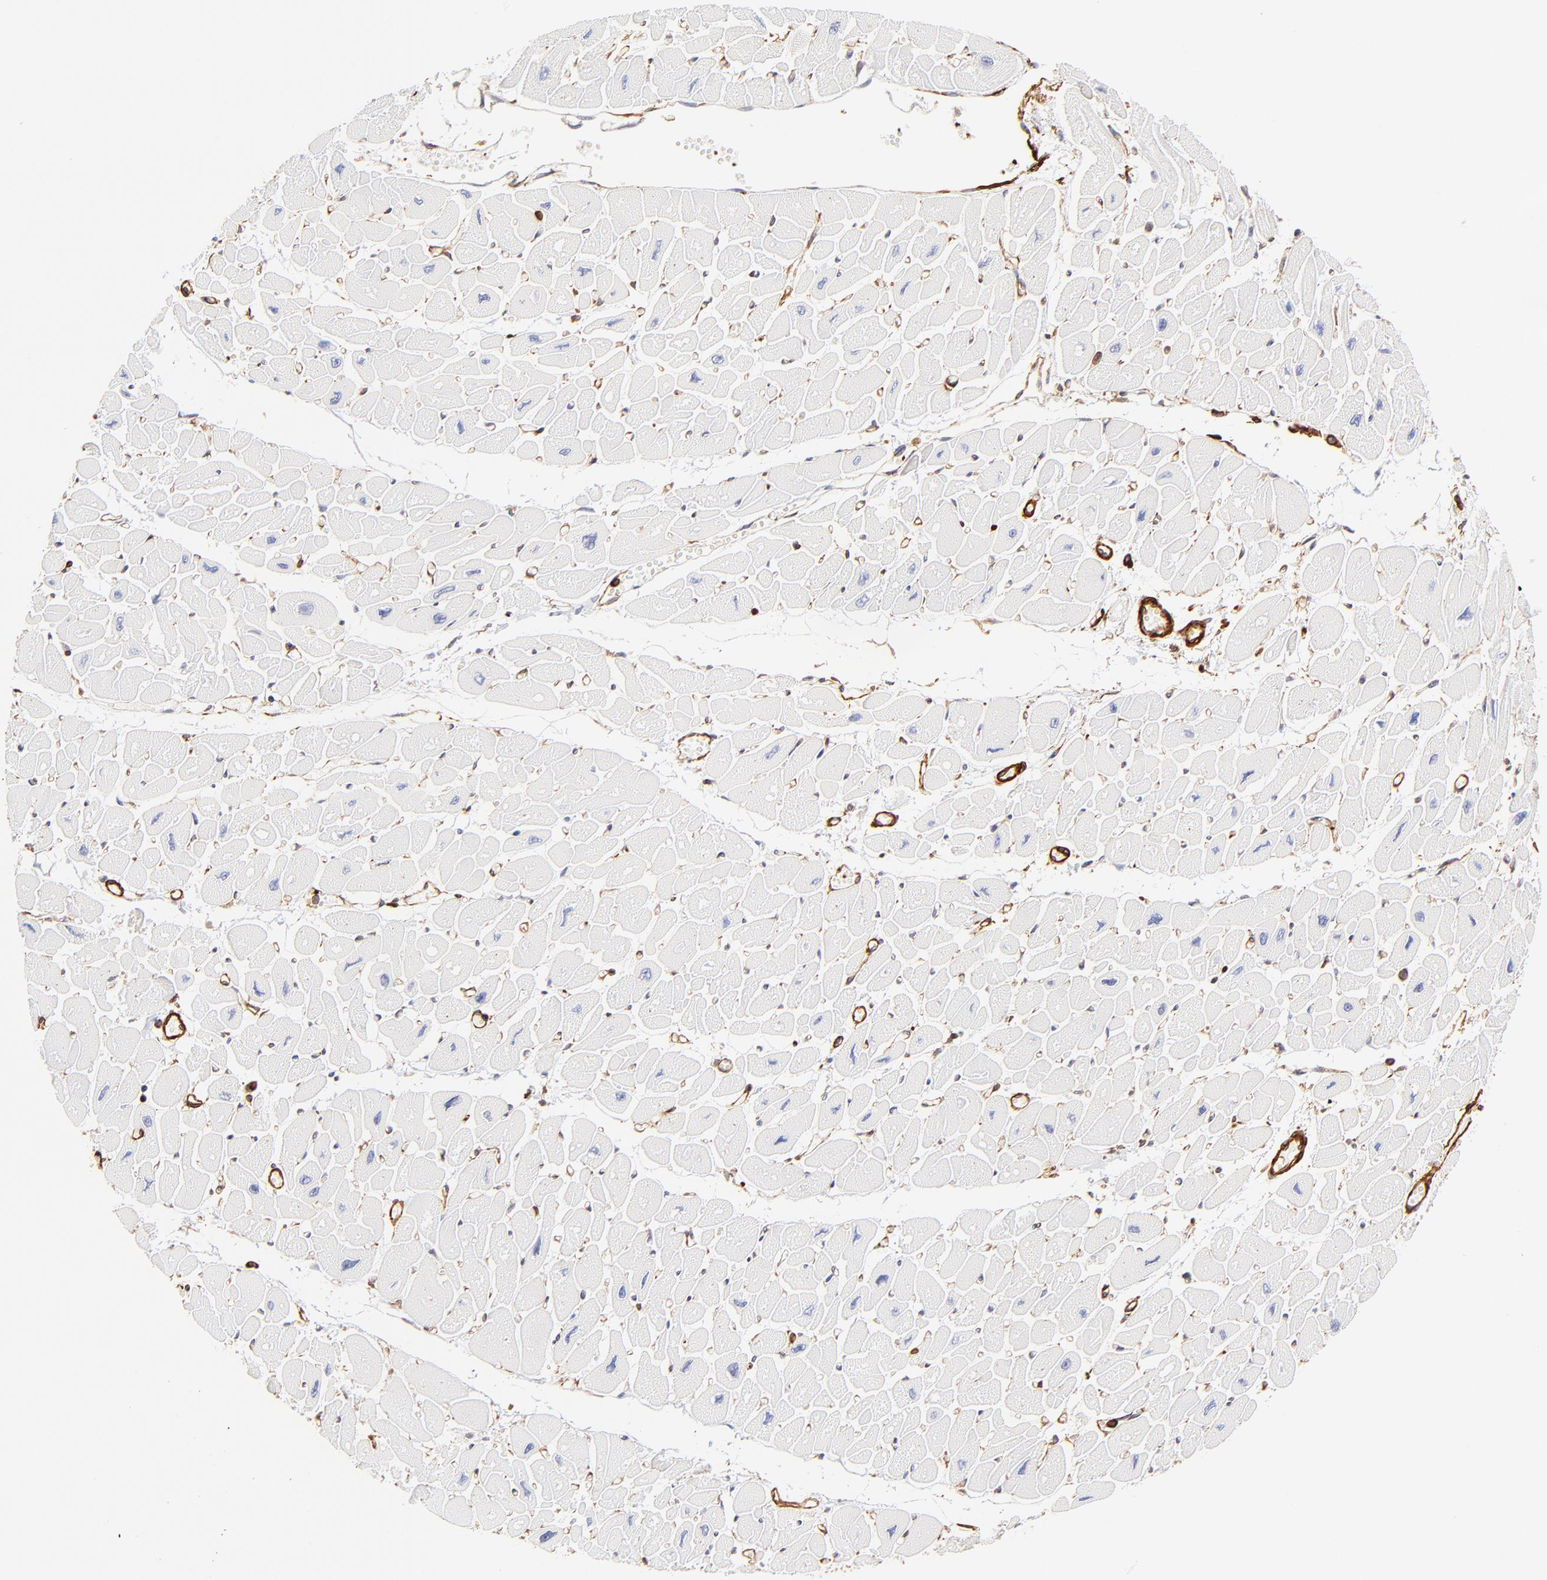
{"staining": {"intensity": "negative", "quantity": "none", "location": "none"}, "tissue": "heart muscle", "cell_type": "Cardiomyocytes", "image_type": "normal", "snomed": [{"axis": "morphology", "description": "Normal tissue, NOS"}, {"axis": "topography", "description": "Heart"}], "caption": "An IHC photomicrograph of normal heart muscle is shown. There is no staining in cardiomyocytes of heart muscle.", "gene": "FLNA", "patient": {"sex": "female", "age": 54}}